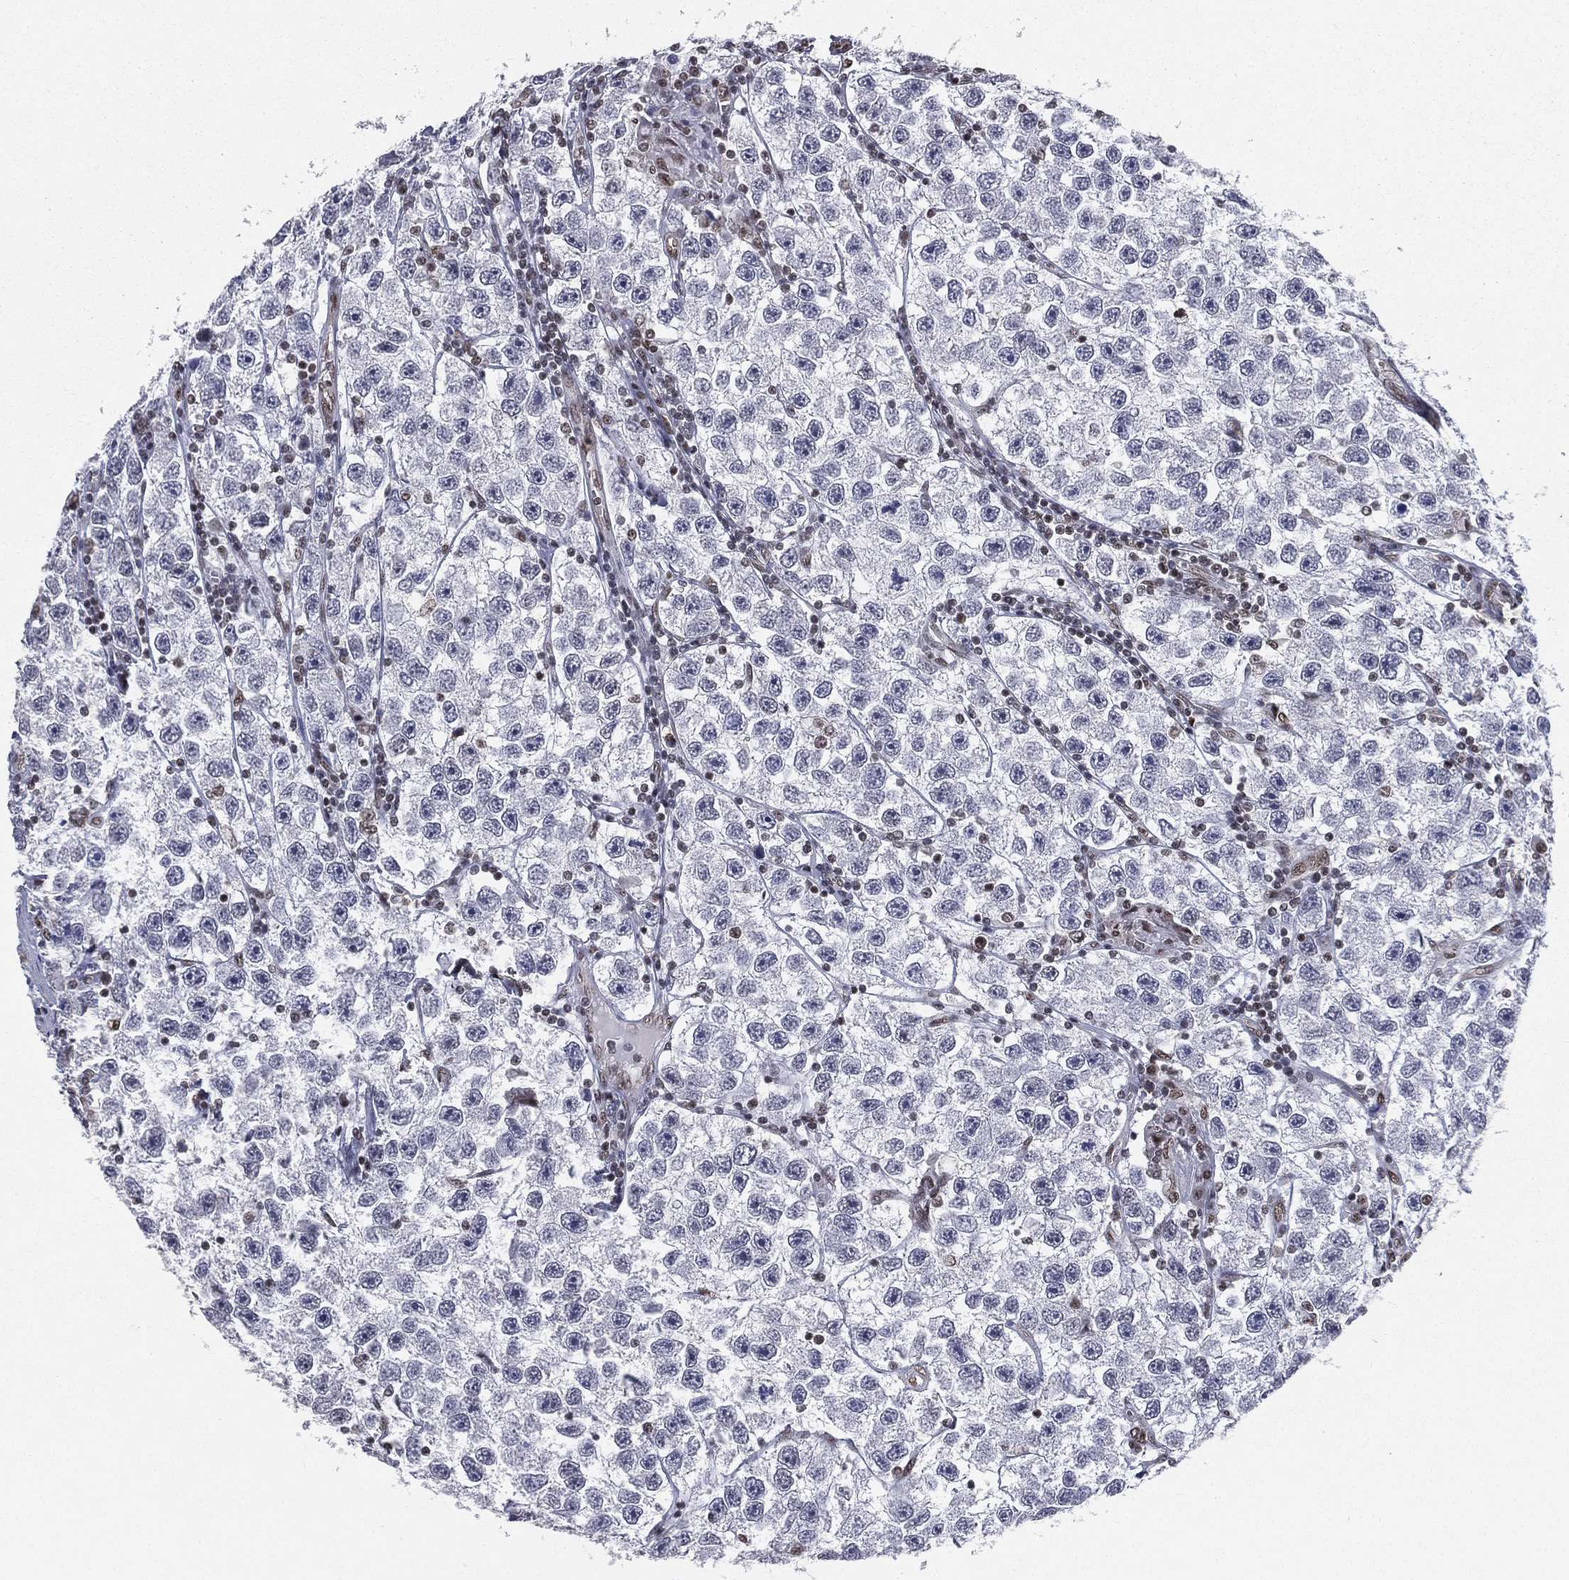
{"staining": {"intensity": "negative", "quantity": "none", "location": "none"}, "tissue": "testis cancer", "cell_type": "Tumor cells", "image_type": "cancer", "snomed": [{"axis": "morphology", "description": "Seminoma, NOS"}, {"axis": "topography", "description": "Testis"}], "caption": "Immunohistochemical staining of seminoma (testis) displays no significant staining in tumor cells.", "gene": "FUBP3", "patient": {"sex": "male", "age": 26}}